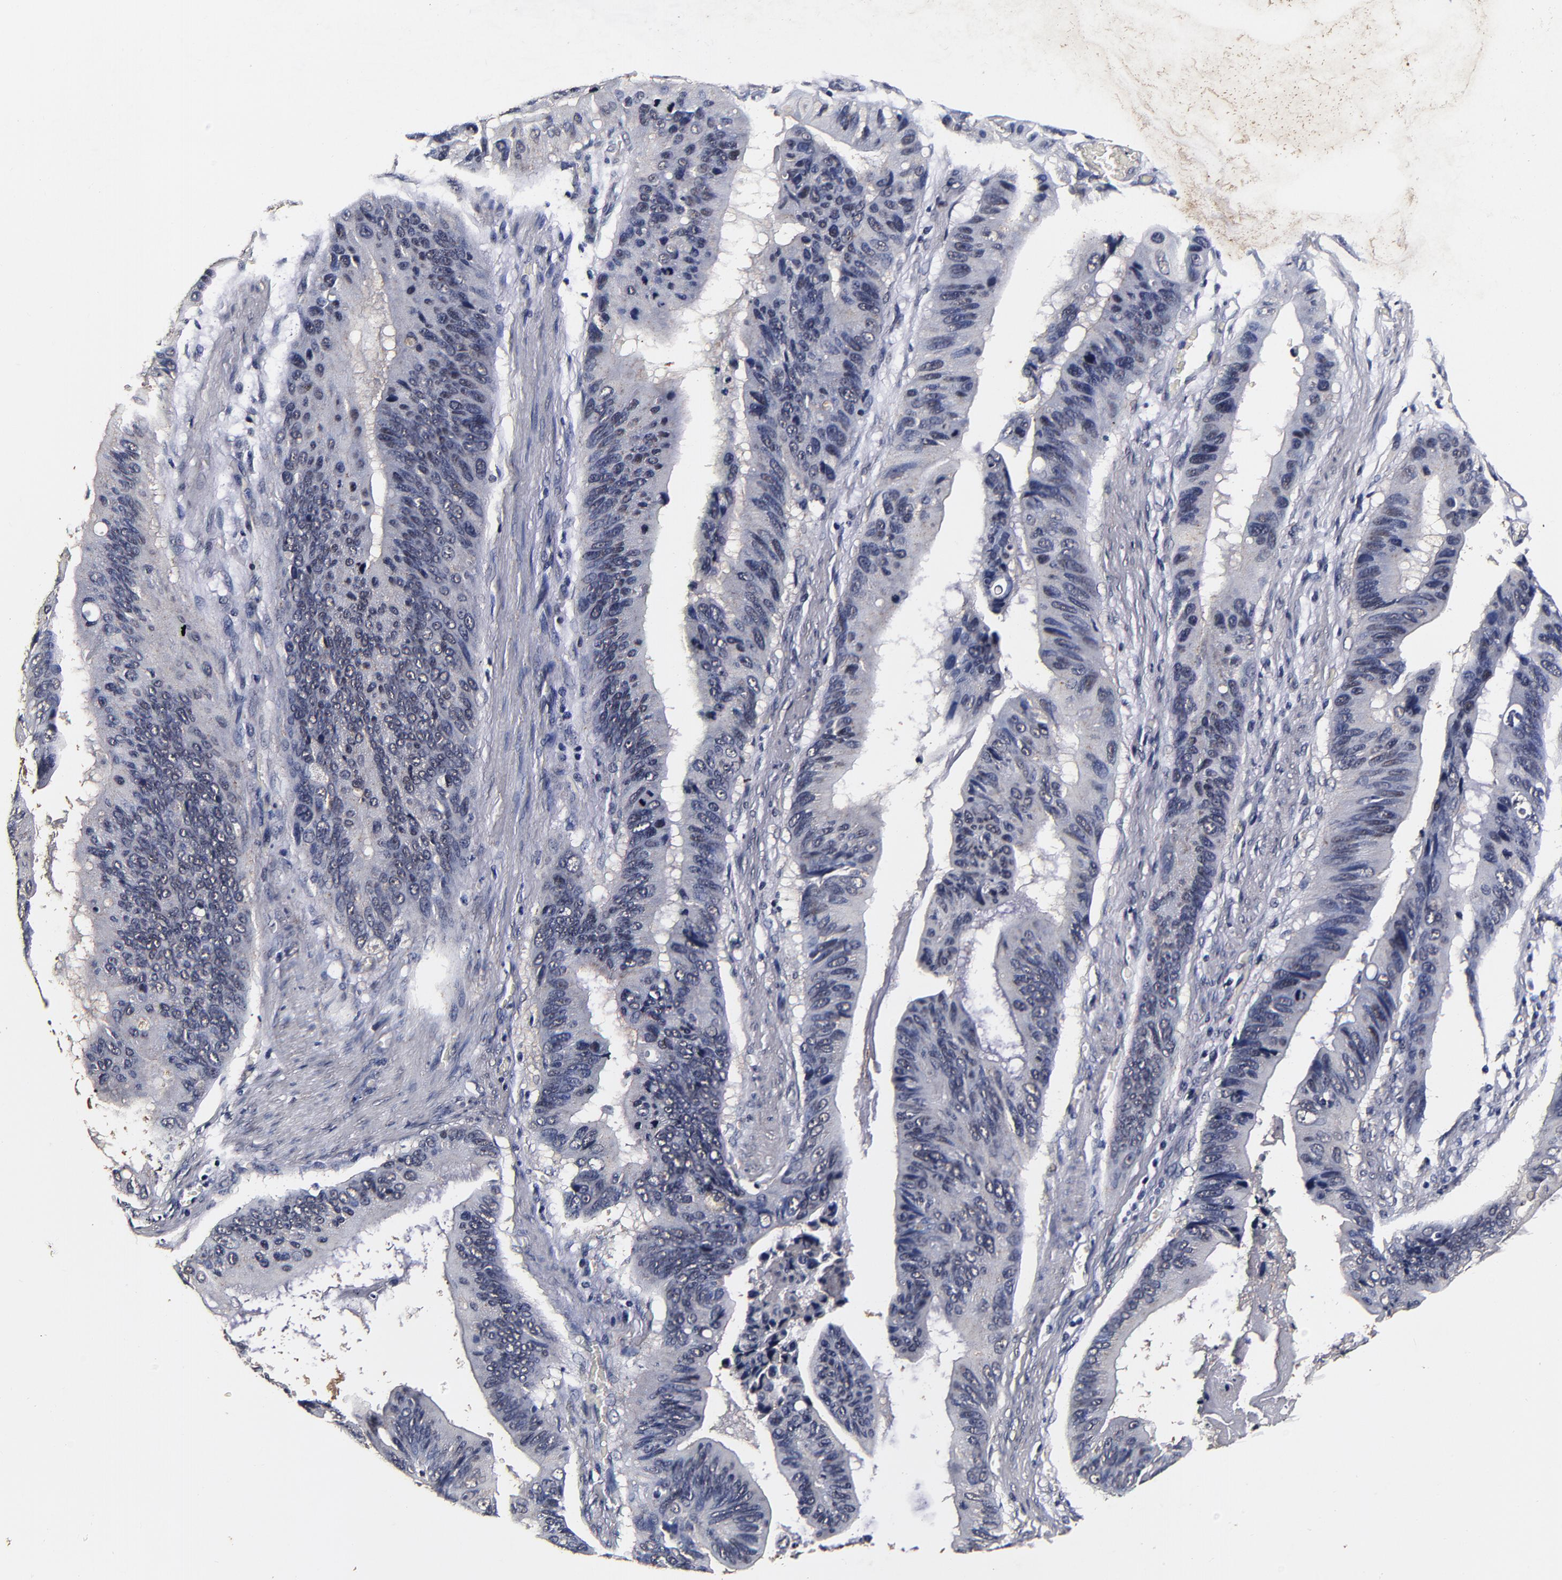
{"staining": {"intensity": "weak", "quantity": "25%-75%", "location": "cytoplasmic/membranous"}, "tissue": "stomach cancer", "cell_type": "Tumor cells", "image_type": "cancer", "snomed": [{"axis": "morphology", "description": "Adenocarcinoma, NOS"}, {"axis": "topography", "description": "Stomach, upper"}], "caption": "Immunohistochemistry (IHC) staining of stomach cancer (adenocarcinoma), which displays low levels of weak cytoplasmic/membranous positivity in approximately 25%-75% of tumor cells indicating weak cytoplasmic/membranous protein staining. The staining was performed using DAB (brown) for protein detection and nuclei were counterstained in hematoxylin (blue).", "gene": "MMP15", "patient": {"sex": "male", "age": 80}}